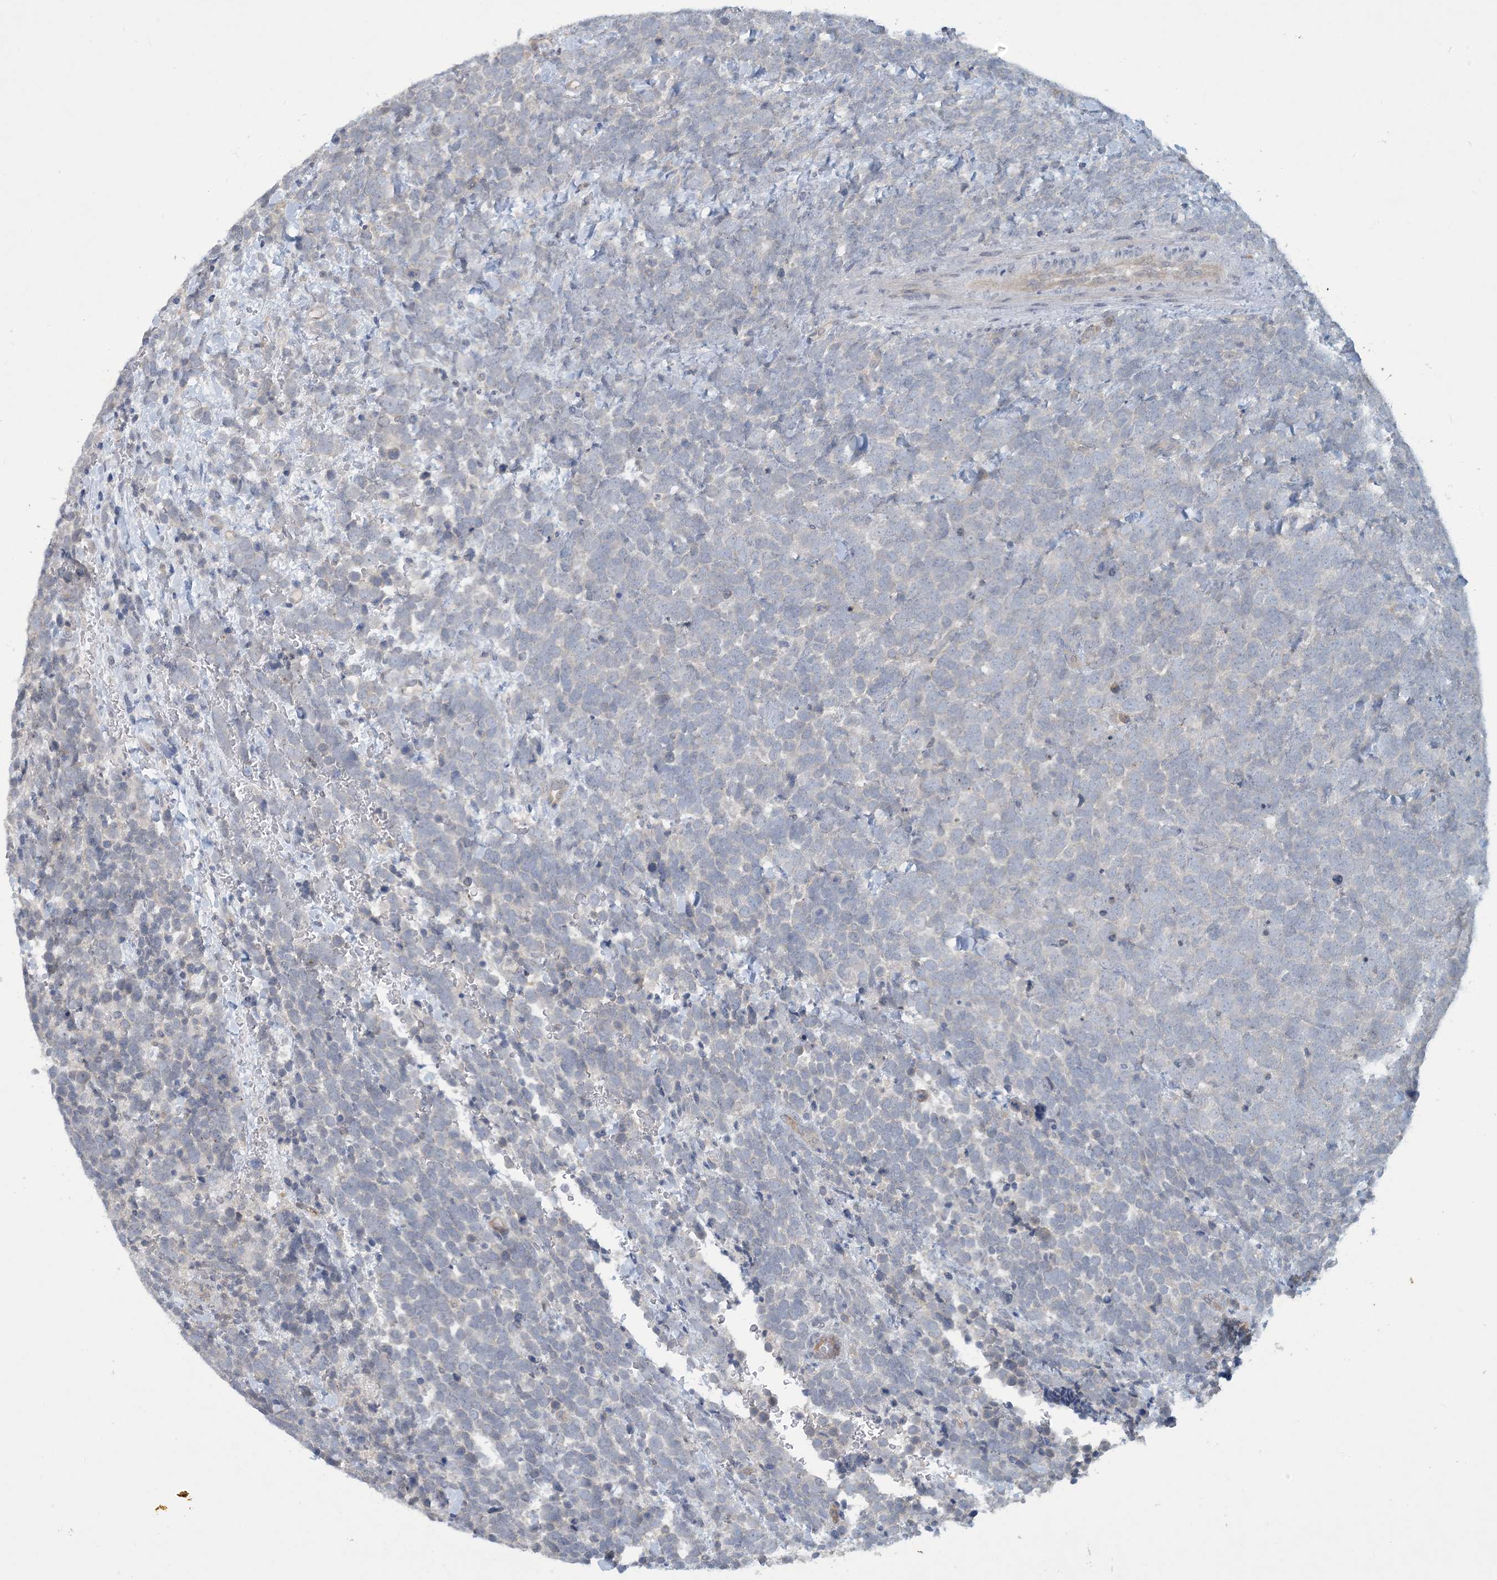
{"staining": {"intensity": "negative", "quantity": "none", "location": "none"}, "tissue": "urothelial cancer", "cell_type": "Tumor cells", "image_type": "cancer", "snomed": [{"axis": "morphology", "description": "Urothelial carcinoma, High grade"}, {"axis": "topography", "description": "Urinary bladder"}], "caption": "Immunohistochemistry micrograph of urothelial carcinoma (high-grade) stained for a protein (brown), which displays no positivity in tumor cells. (Immunohistochemistry (ihc), brightfield microscopy, high magnification).", "gene": "CDS1", "patient": {"sex": "female", "age": 82}}